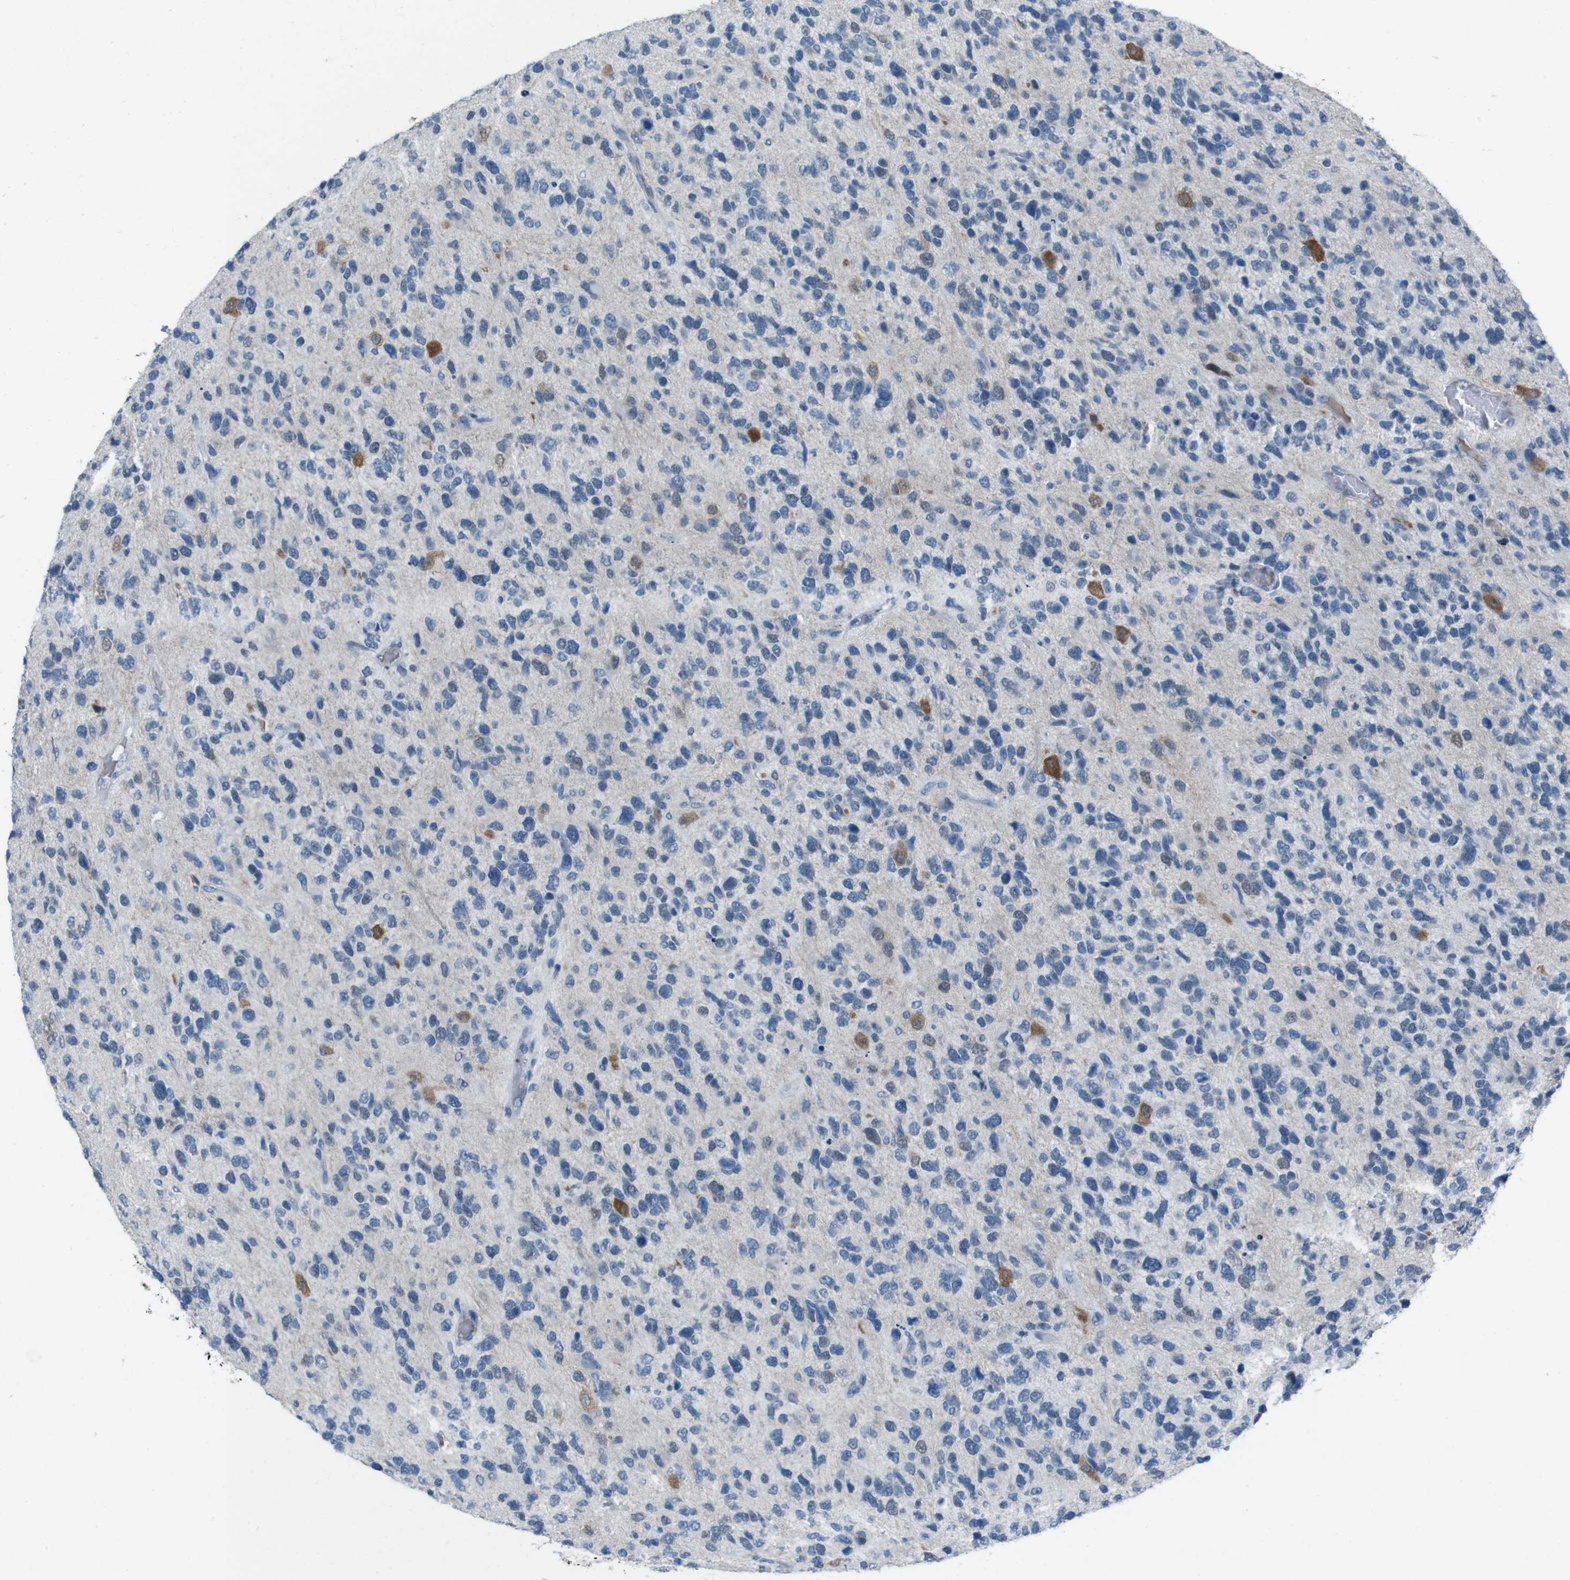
{"staining": {"intensity": "moderate", "quantity": "<25%", "location": "cytoplasmic/membranous"}, "tissue": "glioma", "cell_type": "Tumor cells", "image_type": "cancer", "snomed": [{"axis": "morphology", "description": "Glioma, malignant, High grade"}, {"axis": "topography", "description": "Brain"}], "caption": "Malignant glioma (high-grade) stained with a protein marker reveals moderate staining in tumor cells.", "gene": "CDHR2", "patient": {"sex": "female", "age": 58}}